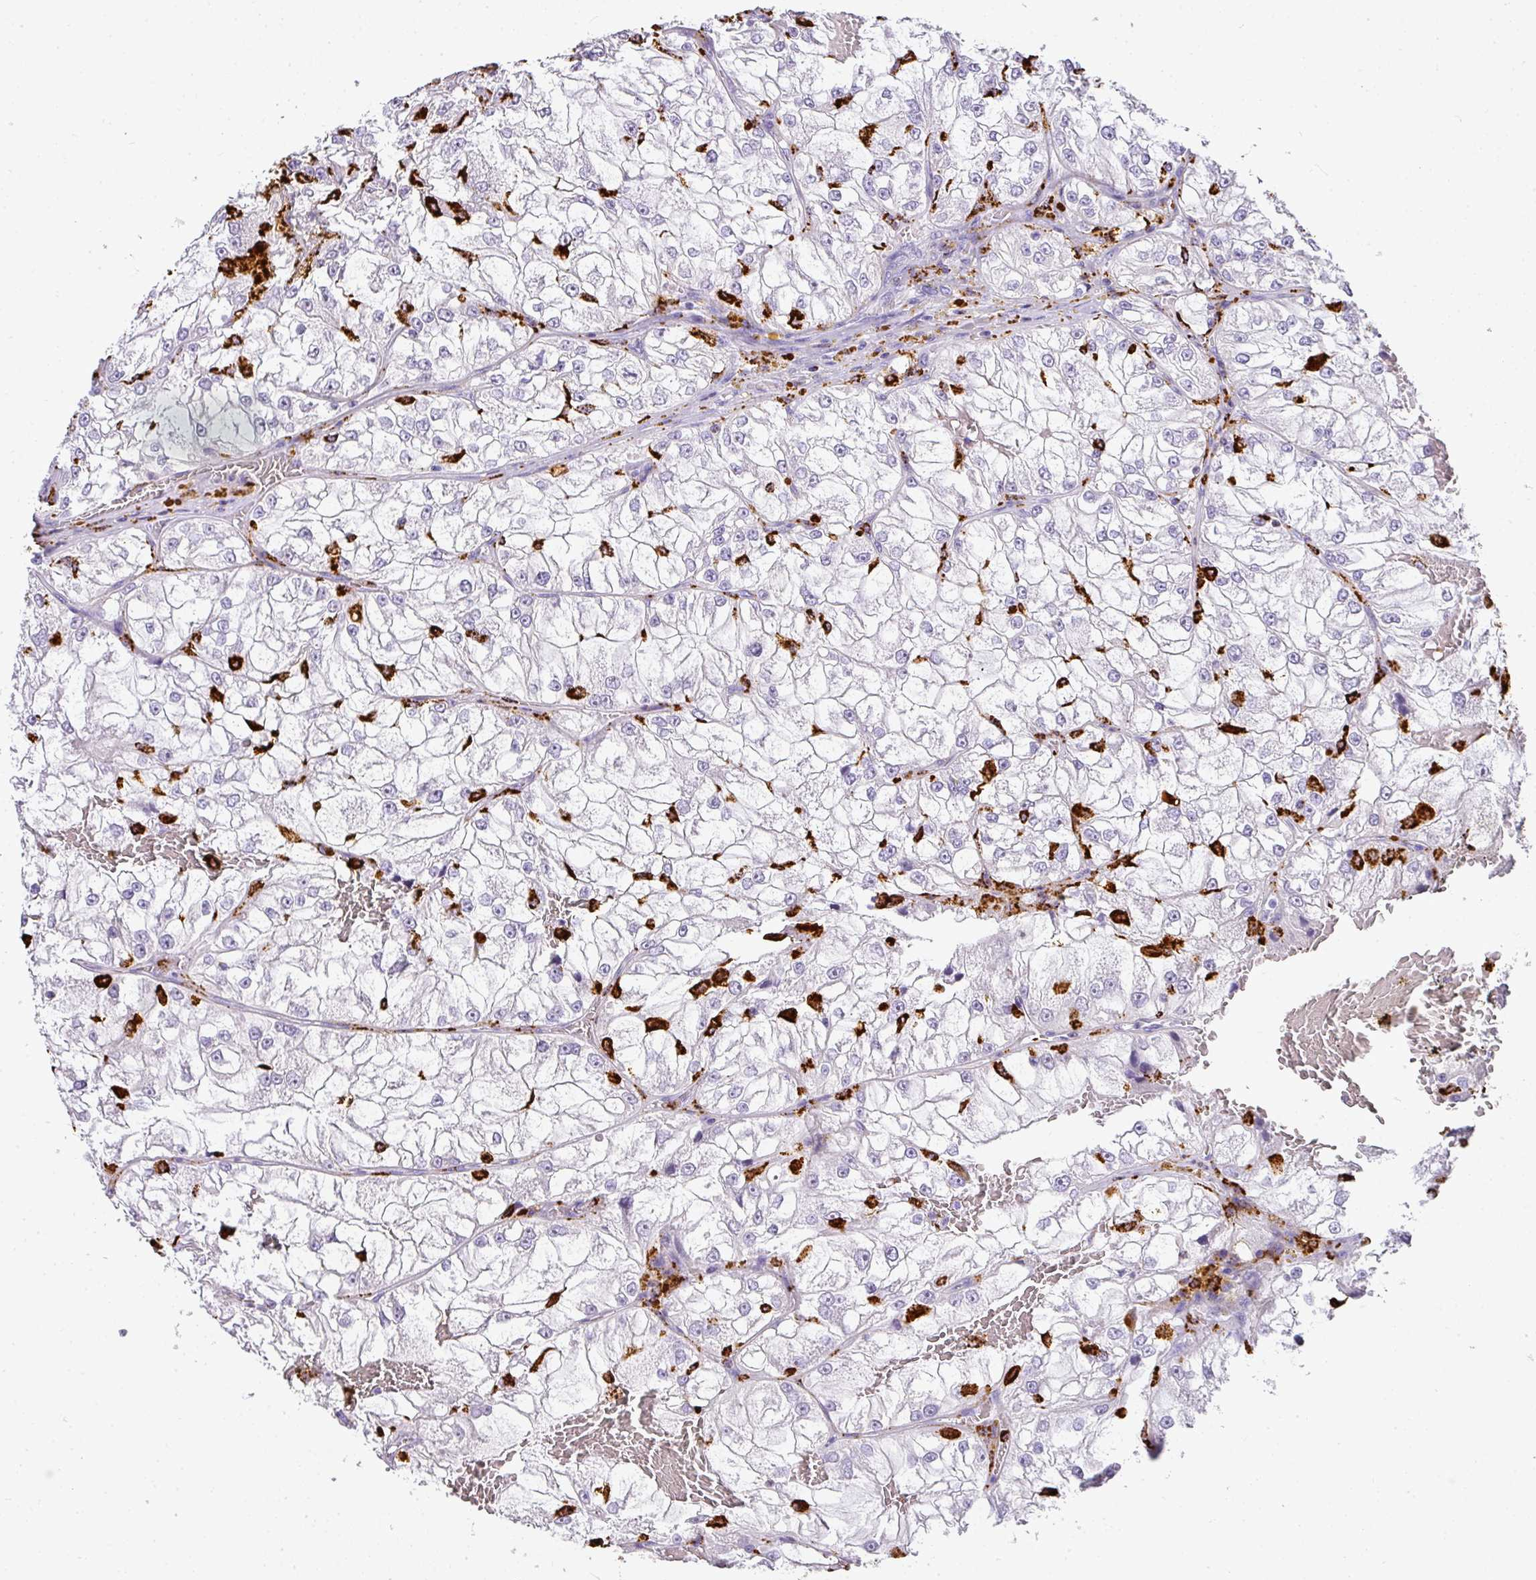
{"staining": {"intensity": "negative", "quantity": "none", "location": "none"}, "tissue": "renal cancer", "cell_type": "Tumor cells", "image_type": "cancer", "snomed": [{"axis": "morphology", "description": "Adenocarcinoma, NOS"}, {"axis": "topography", "description": "Kidney"}], "caption": "Tumor cells show no significant staining in renal cancer (adenocarcinoma). (DAB (3,3'-diaminobenzidine) immunohistochemistry (IHC), high magnification).", "gene": "MMACHC", "patient": {"sex": "female", "age": 72}}